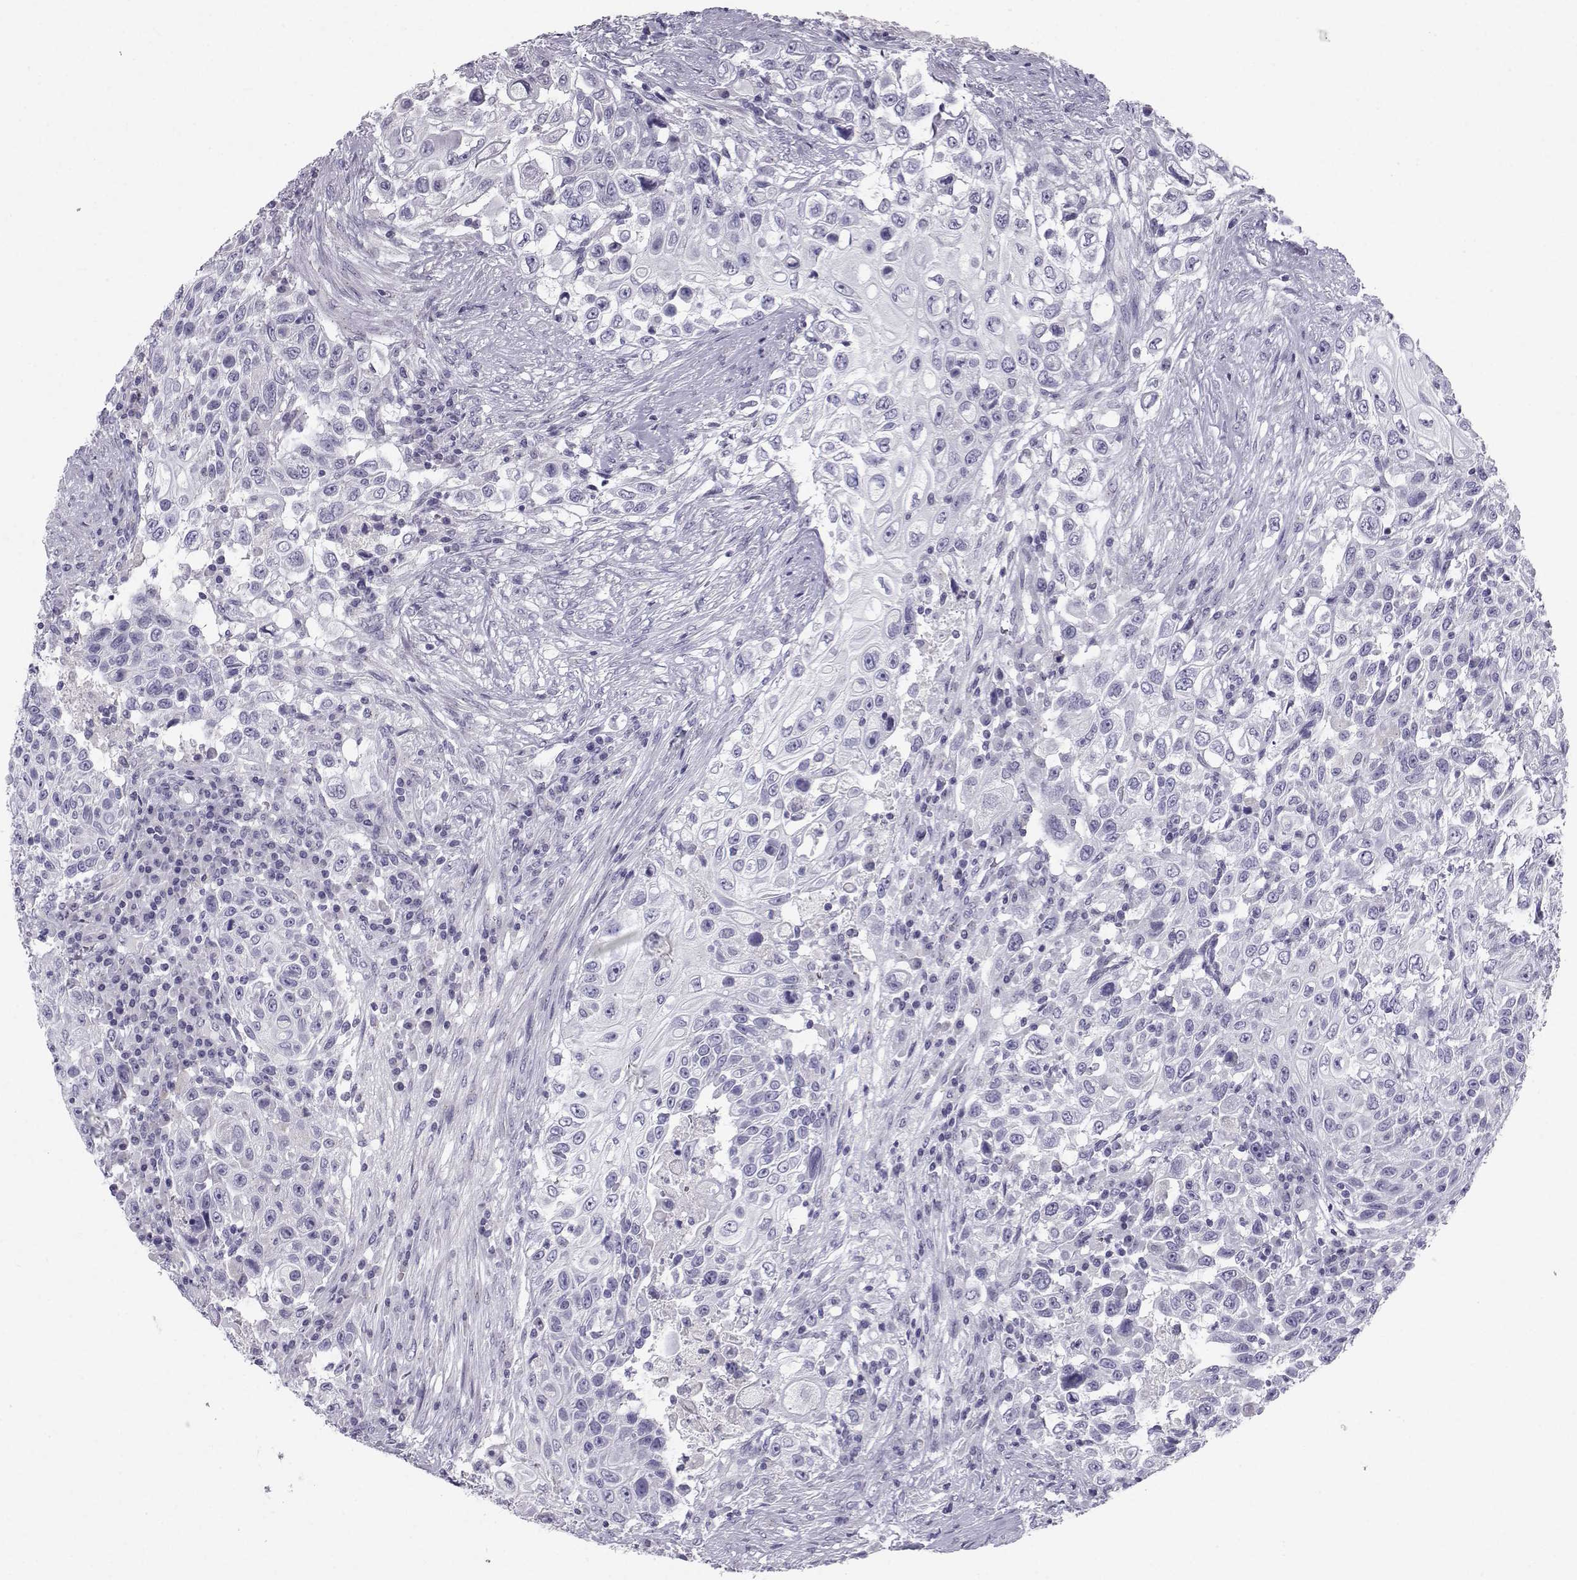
{"staining": {"intensity": "negative", "quantity": "none", "location": "none"}, "tissue": "urothelial cancer", "cell_type": "Tumor cells", "image_type": "cancer", "snomed": [{"axis": "morphology", "description": "Urothelial carcinoma, High grade"}, {"axis": "topography", "description": "Urinary bladder"}], "caption": "High-grade urothelial carcinoma was stained to show a protein in brown. There is no significant positivity in tumor cells. The staining was performed using DAB (3,3'-diaminobenzidine) to visualize the protein expression in brown, while the nuclei were stained in blue with hematoxylin (Magnification: 20x).", "gene": "PCSK1N", "patient": {"sex": "female", "age": 56}}